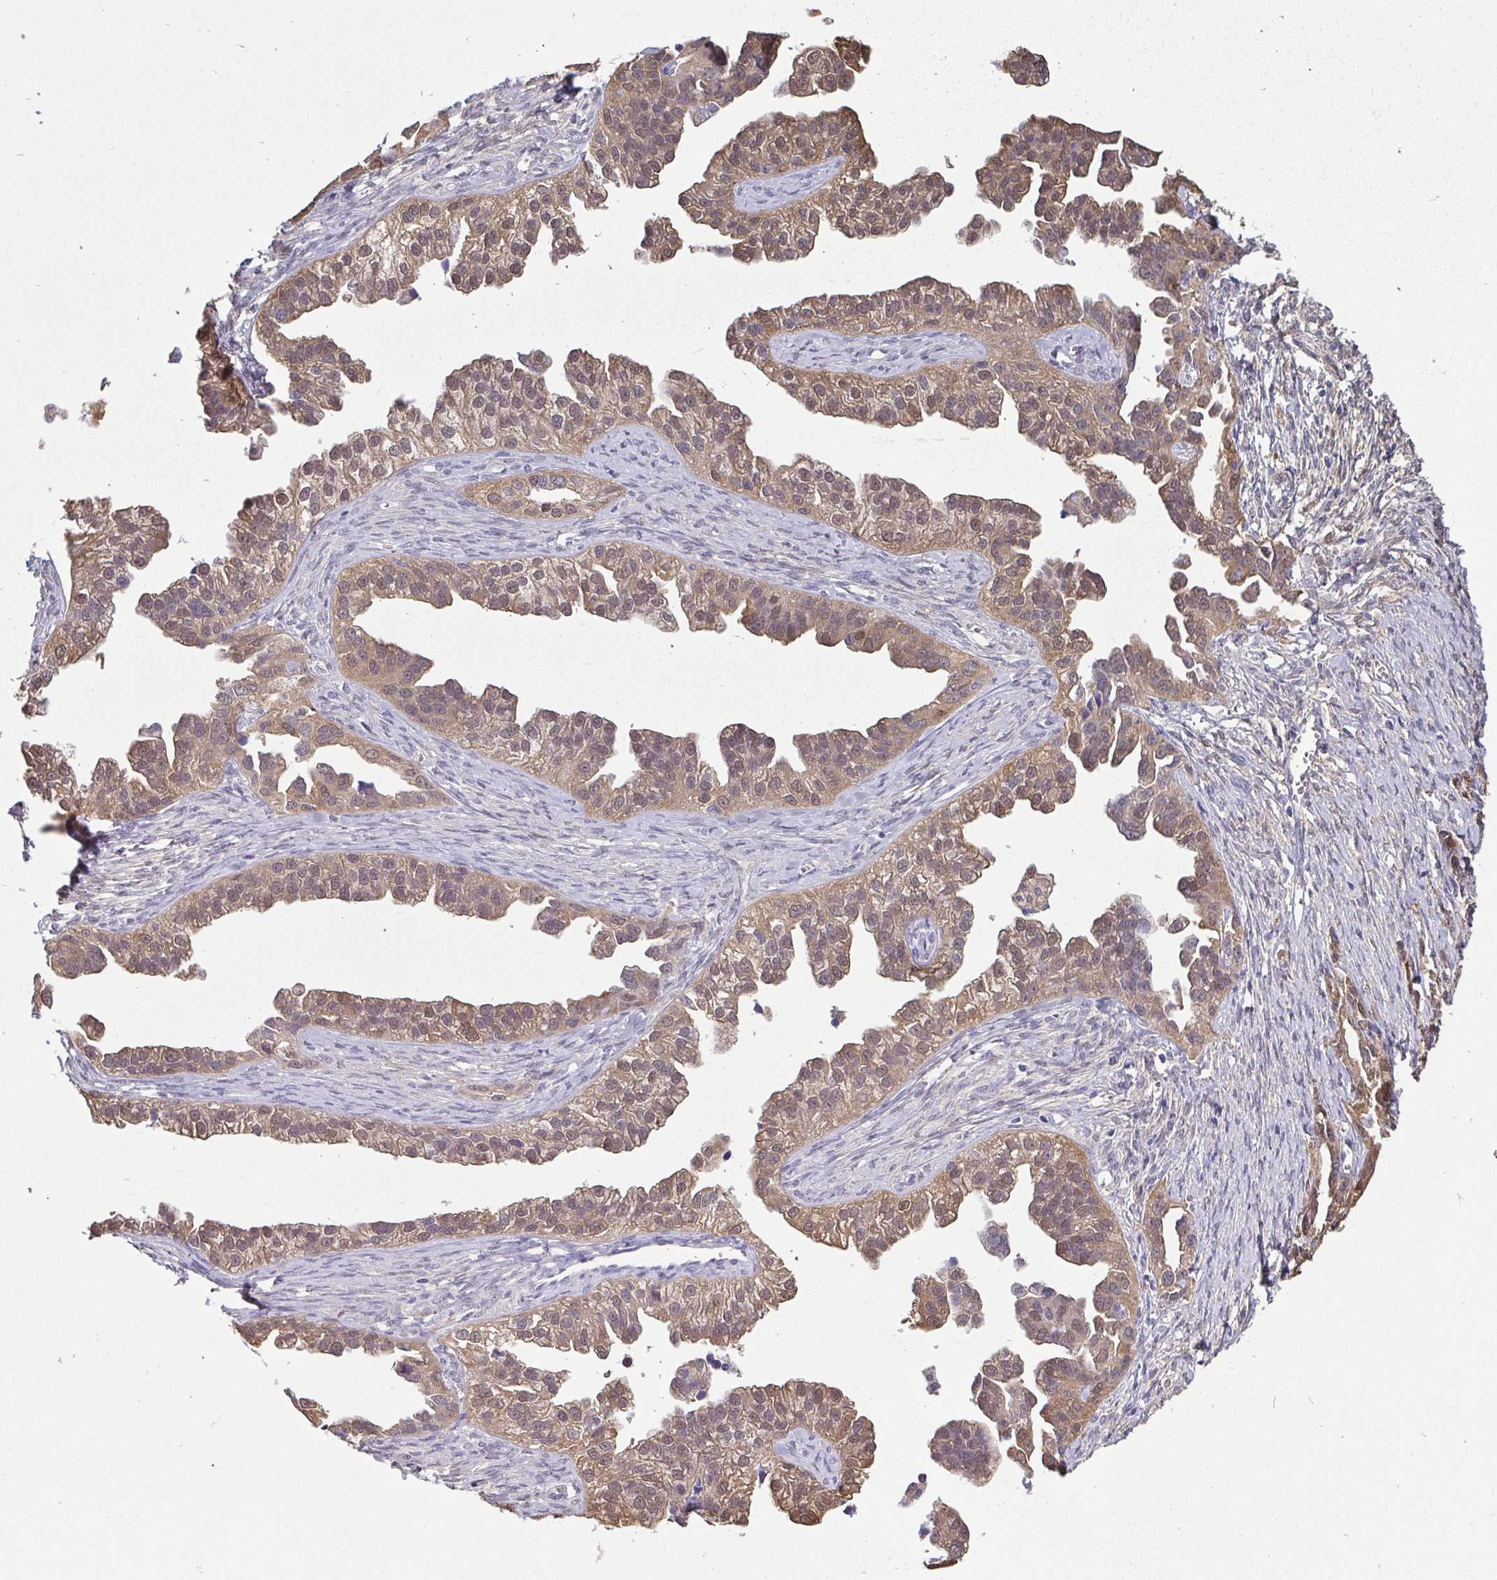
{"staining": {"intensity": "moderate", "quantity": ">75%", "location": "cytoplasmic/membranous,nuclear"}, "tissue": "ovarian cancer", "cell_type": "Tumor cells", "image_type": "cancer", "snomed": [{"axis": "morphology", "description": "Cystadenocarcinoma, serous, NOS"}, {"axis": "topography", "description": "Ovary"}], "caption": "Protein analysis of serous cystadenocarcinoma (ovarian) tissue demonstrates moderate cytoplasmic/membranous and nuclear positivity in approximately >75% of tumor cells.", "gene": "IDH1", "patient": {"sex": "female", "age": 75}}